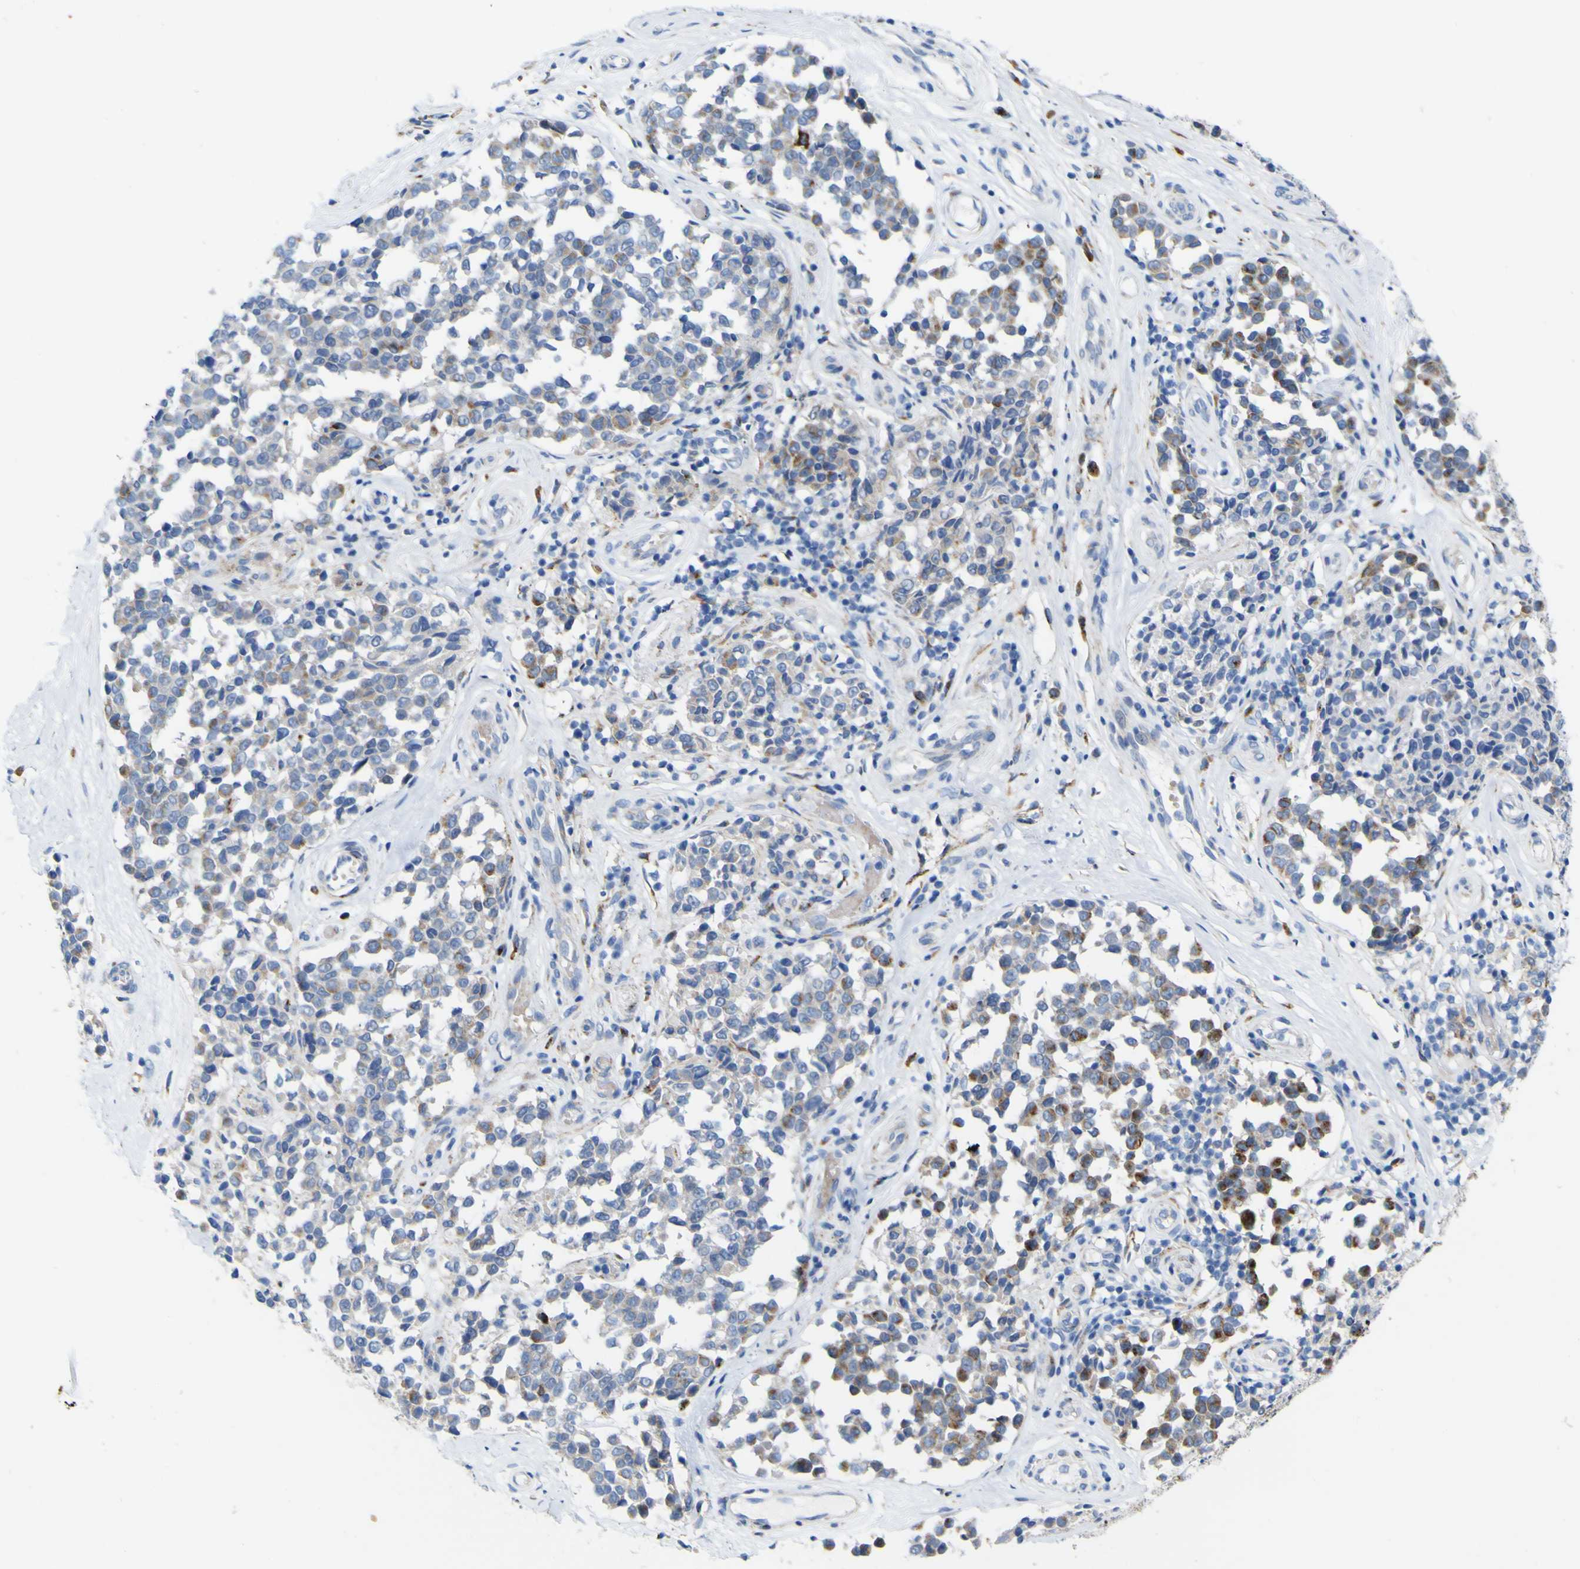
{"staining": {"intensity": "moderate", "quantity": "25%-75%", "location": "cytoplasmic/membranous"}, "tissue": "melanoma", "cell_type": "Tumor cells", "image_type": "cancer", "snomed": [{"axis": "morphology", "description": "Malignant melanoma, NOS"}, {"axis": "topography", "description": "Skin"}], "caption": "Protein expression analysis of human malignant melanoma reveals moderate cytoplasmic/membranous expression in approximately 25%-75% of tumor cells.", "gene": "PTPRF", "patient": {"sex": "female", "age": 64}}